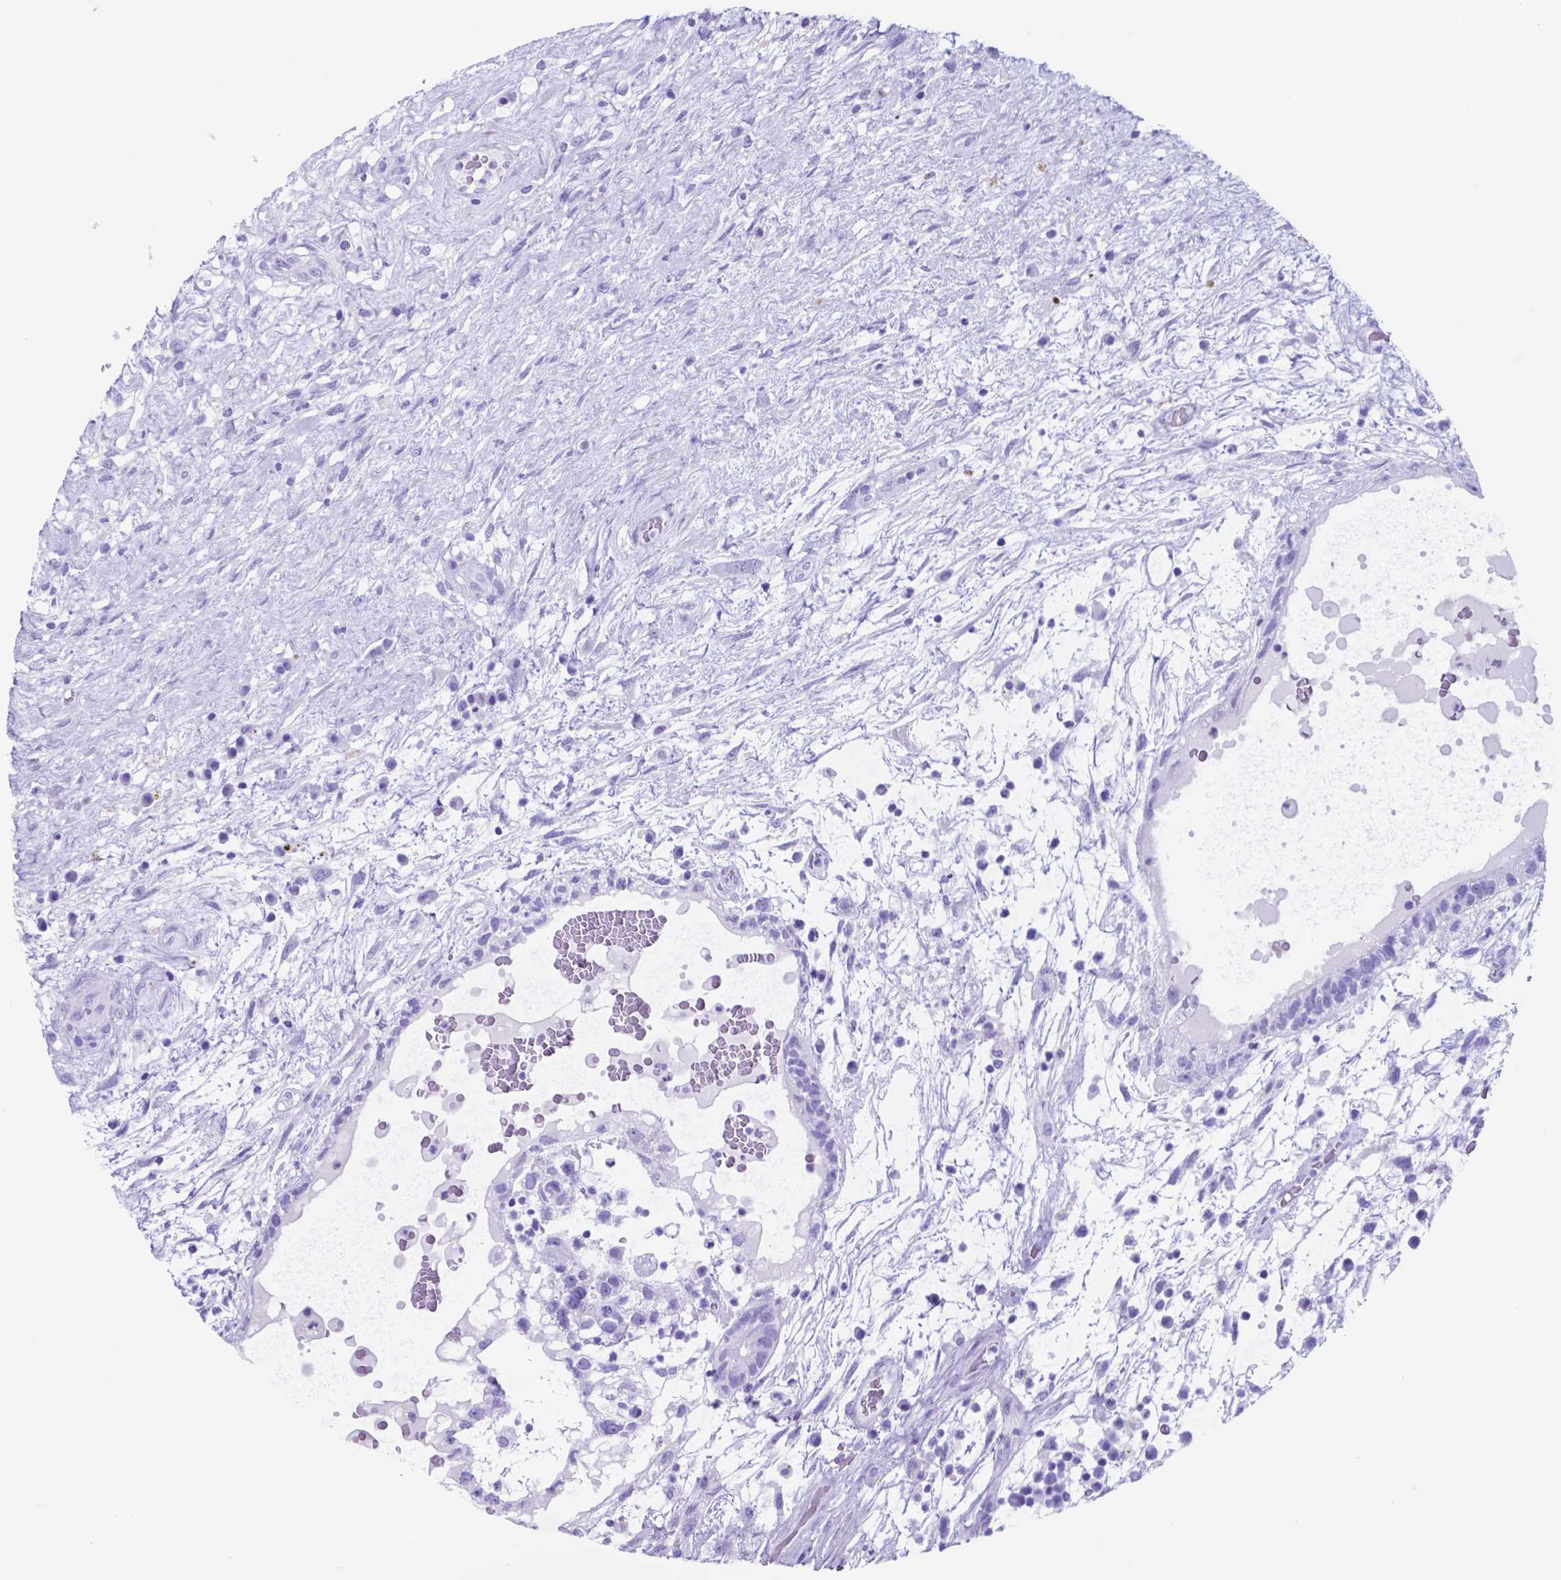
{"staining": {"intensity": "negative", "quantity": "none", "location": "none"}, "tissue": "testis cancer", "cell_type": "Tumor cells", "image_type": "cancer", "snomed": [{"axis": "morphology", "description": "Normal tissue, NOS"}, {"axis": "morphology", "description": "Carcinoma, Embryonal, NOS"}, {"axis": "topography", "description": "Testis"}], "caption": "A high-resolution photomicrograph shows immunohistochemistry staining of embryonal carcinoma (testis), which shows no significant positivity in tumor cells. Nuclei are stained in blue.", "gene": "DNAAF8", "patient": {"sex": "male", "age": 32}}